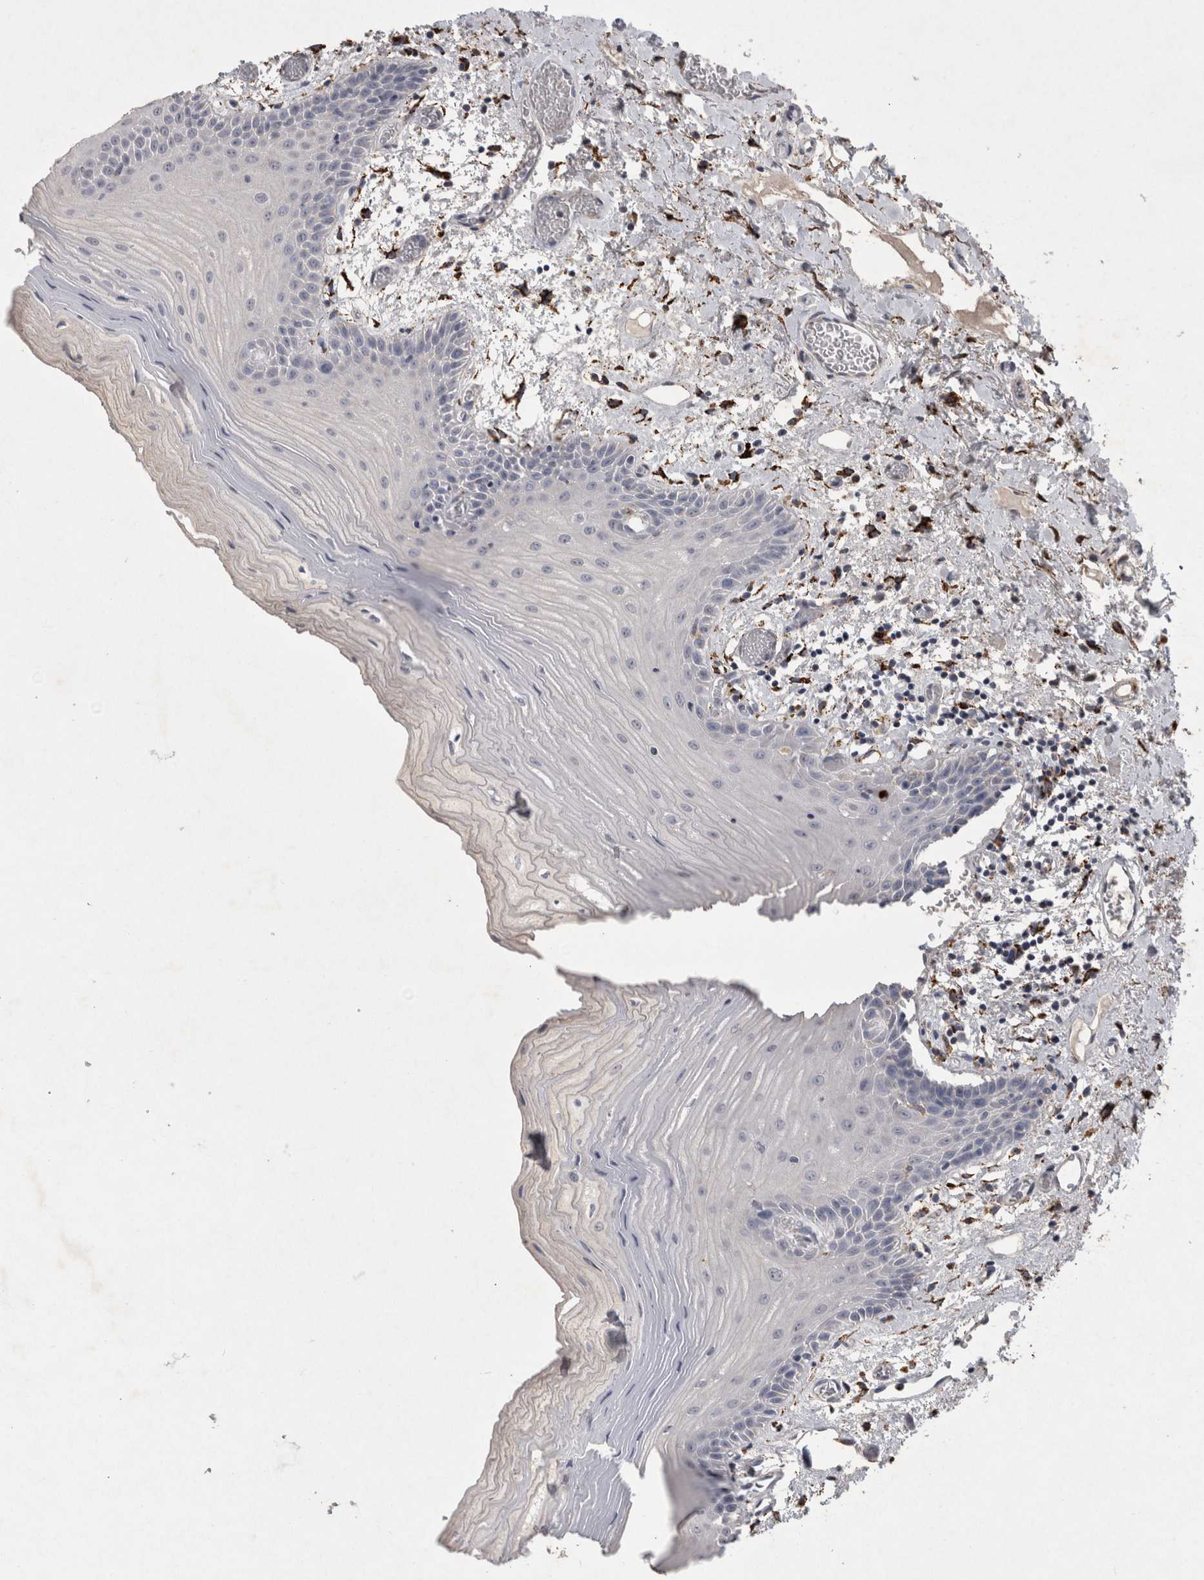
{"staining": {"intensity": "negative", "quantity": "none", "location": "none"}, "tissue": "oral mucosa", "cell_type": "Squamous epithelial cells", "image_type": "normal", "snomed": [{"axis": "morphology", "description": "Normal tissue, NOS"}, {"axis": "topography", "description": "Oral tissue"}], "caption": "DAB (3,3'-diaminobenzidine) immunohistochemical staining of benign human oral mucosa reveals no significant expression in squamous epithelial cells.", "gene": "DKK3", "patient": {"sex": "male", "age": 52}}